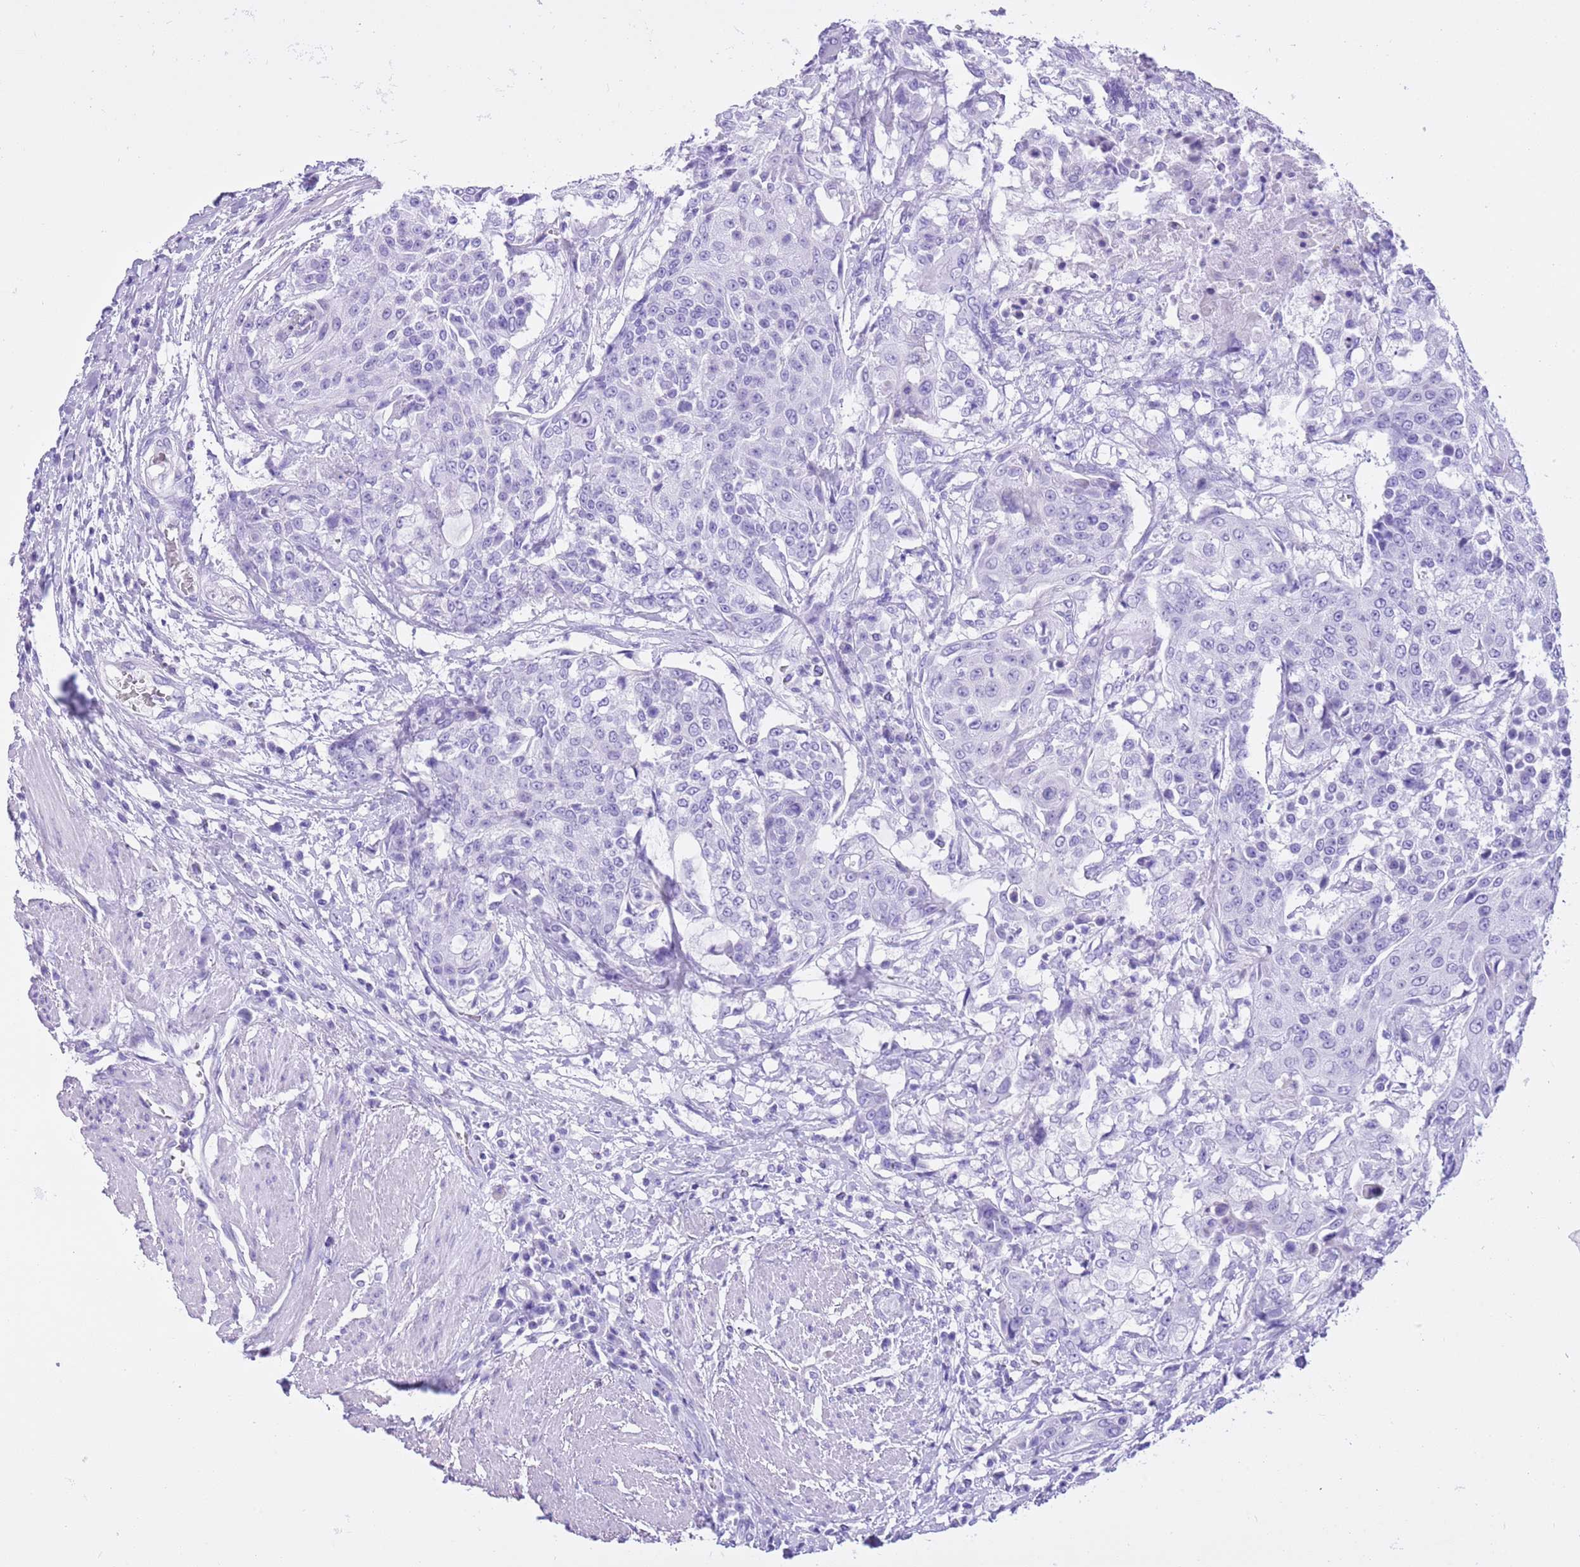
{"staining": {"intensity": "negative", "quantity": "none", "location": "none"}, "tissue": "urothelial cancer", "cell_type": "Tumor cells", "image_type": "cancer", "snomed": [{"axis": "morphology", "description": "Urothelial carcinoma, High grade"}, {"axis": "topography", "description": "Urinary bladder"}], "caption": "IHC of human urothelial cancer reveals no staining in tumor cells.", "gene": "TMEM185B", "patient": {"sex": "female", "age": 63}}